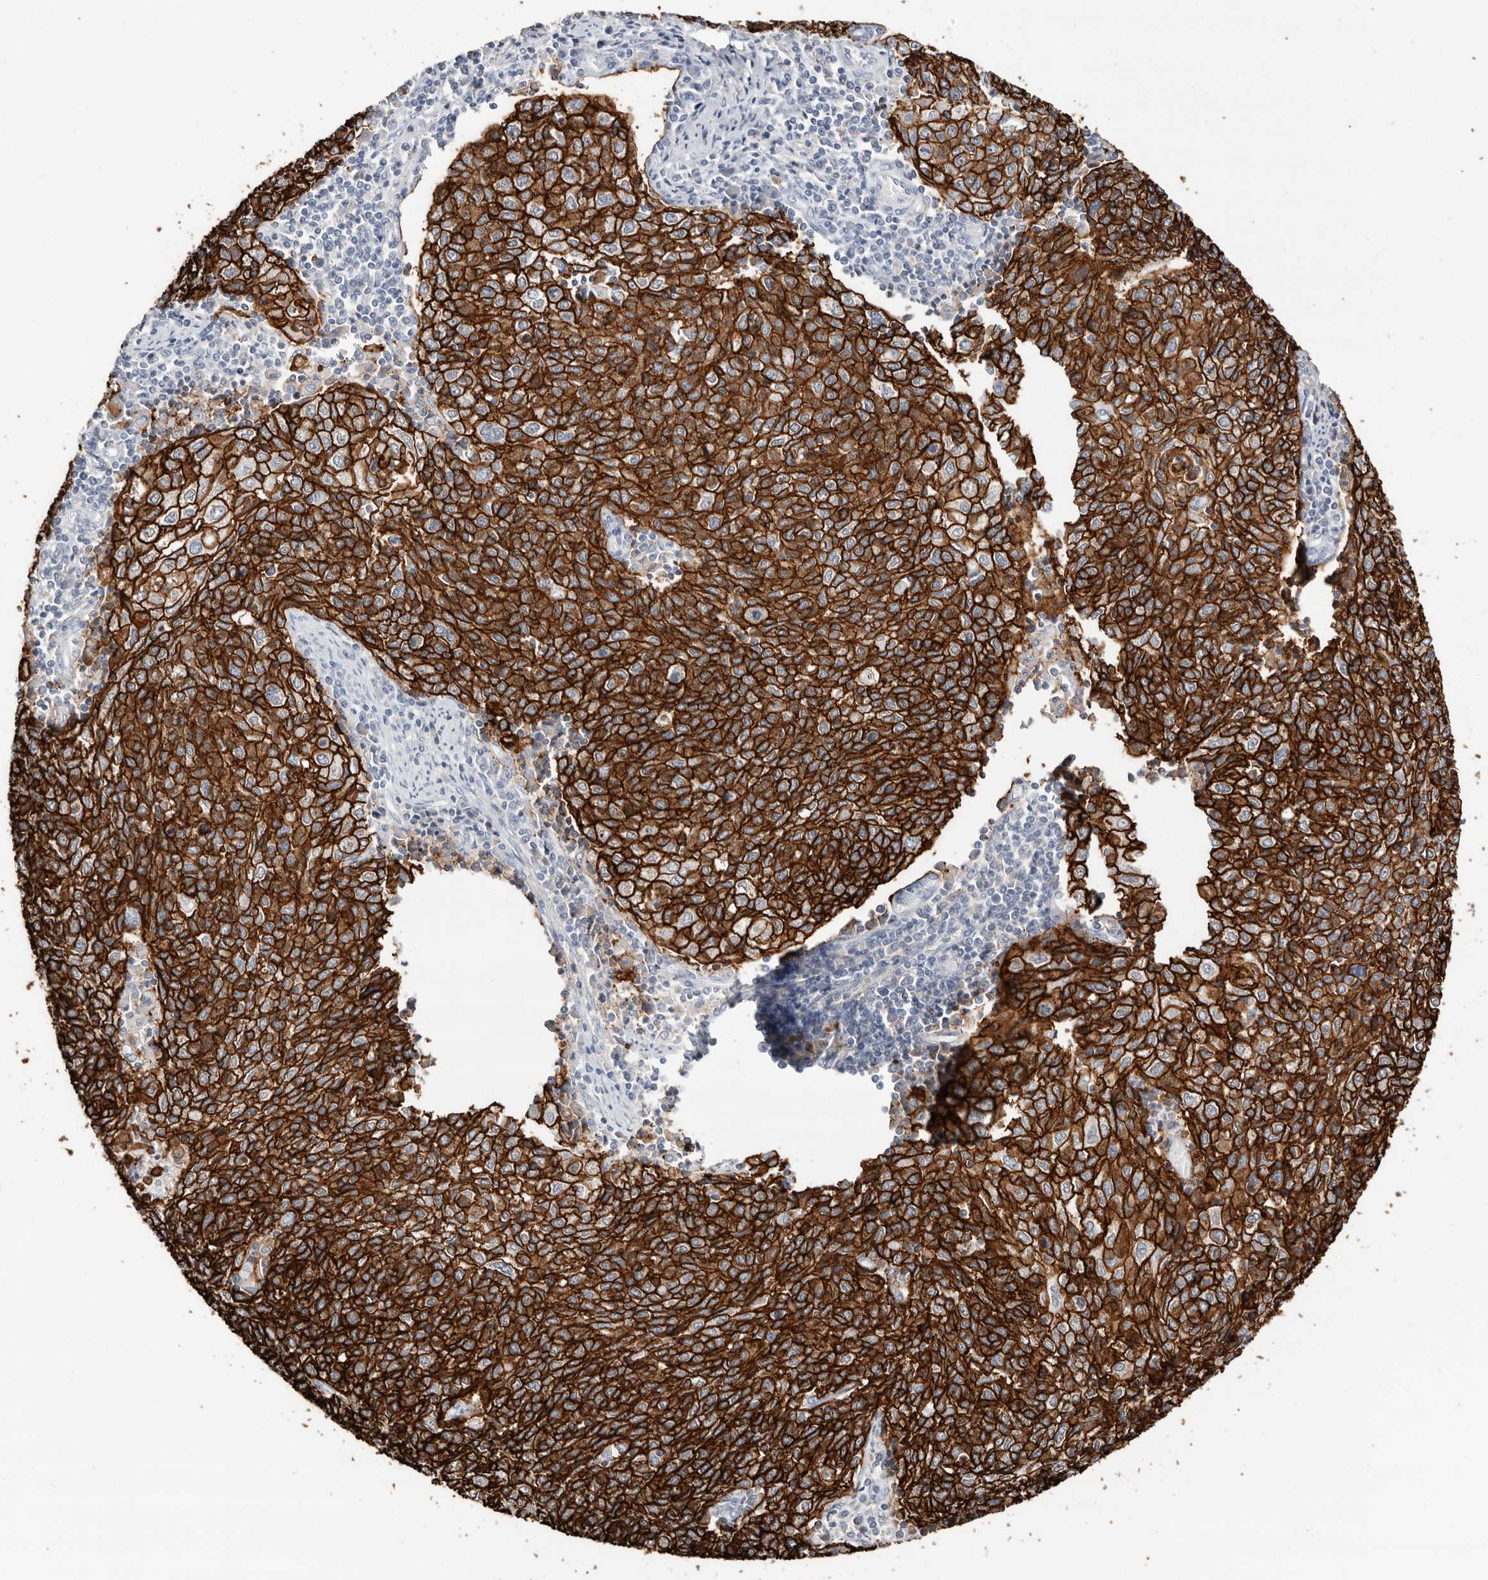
{"staining": {"intensity": "strong", "quantity": ">75%", "location": "cytoplasmic/membranous"}, "tissue": "cervical cancer", "cell_type": "Tumor cells", "image_type": "cancer", "snomed": [{"axis": "morphology", "description": "Squamous cell carcinoma, NOS"}, {"axis": "topography", "description": "Cervix"}], "caption": "Cervical squamous cell carcinoma stained for a protein (brown) shows strong cytoplasmic/membranous positive positivity in approximately >75% of tumor cells.", "gene": "S100A14", "patient": {"sex": "female", "age": 48}}